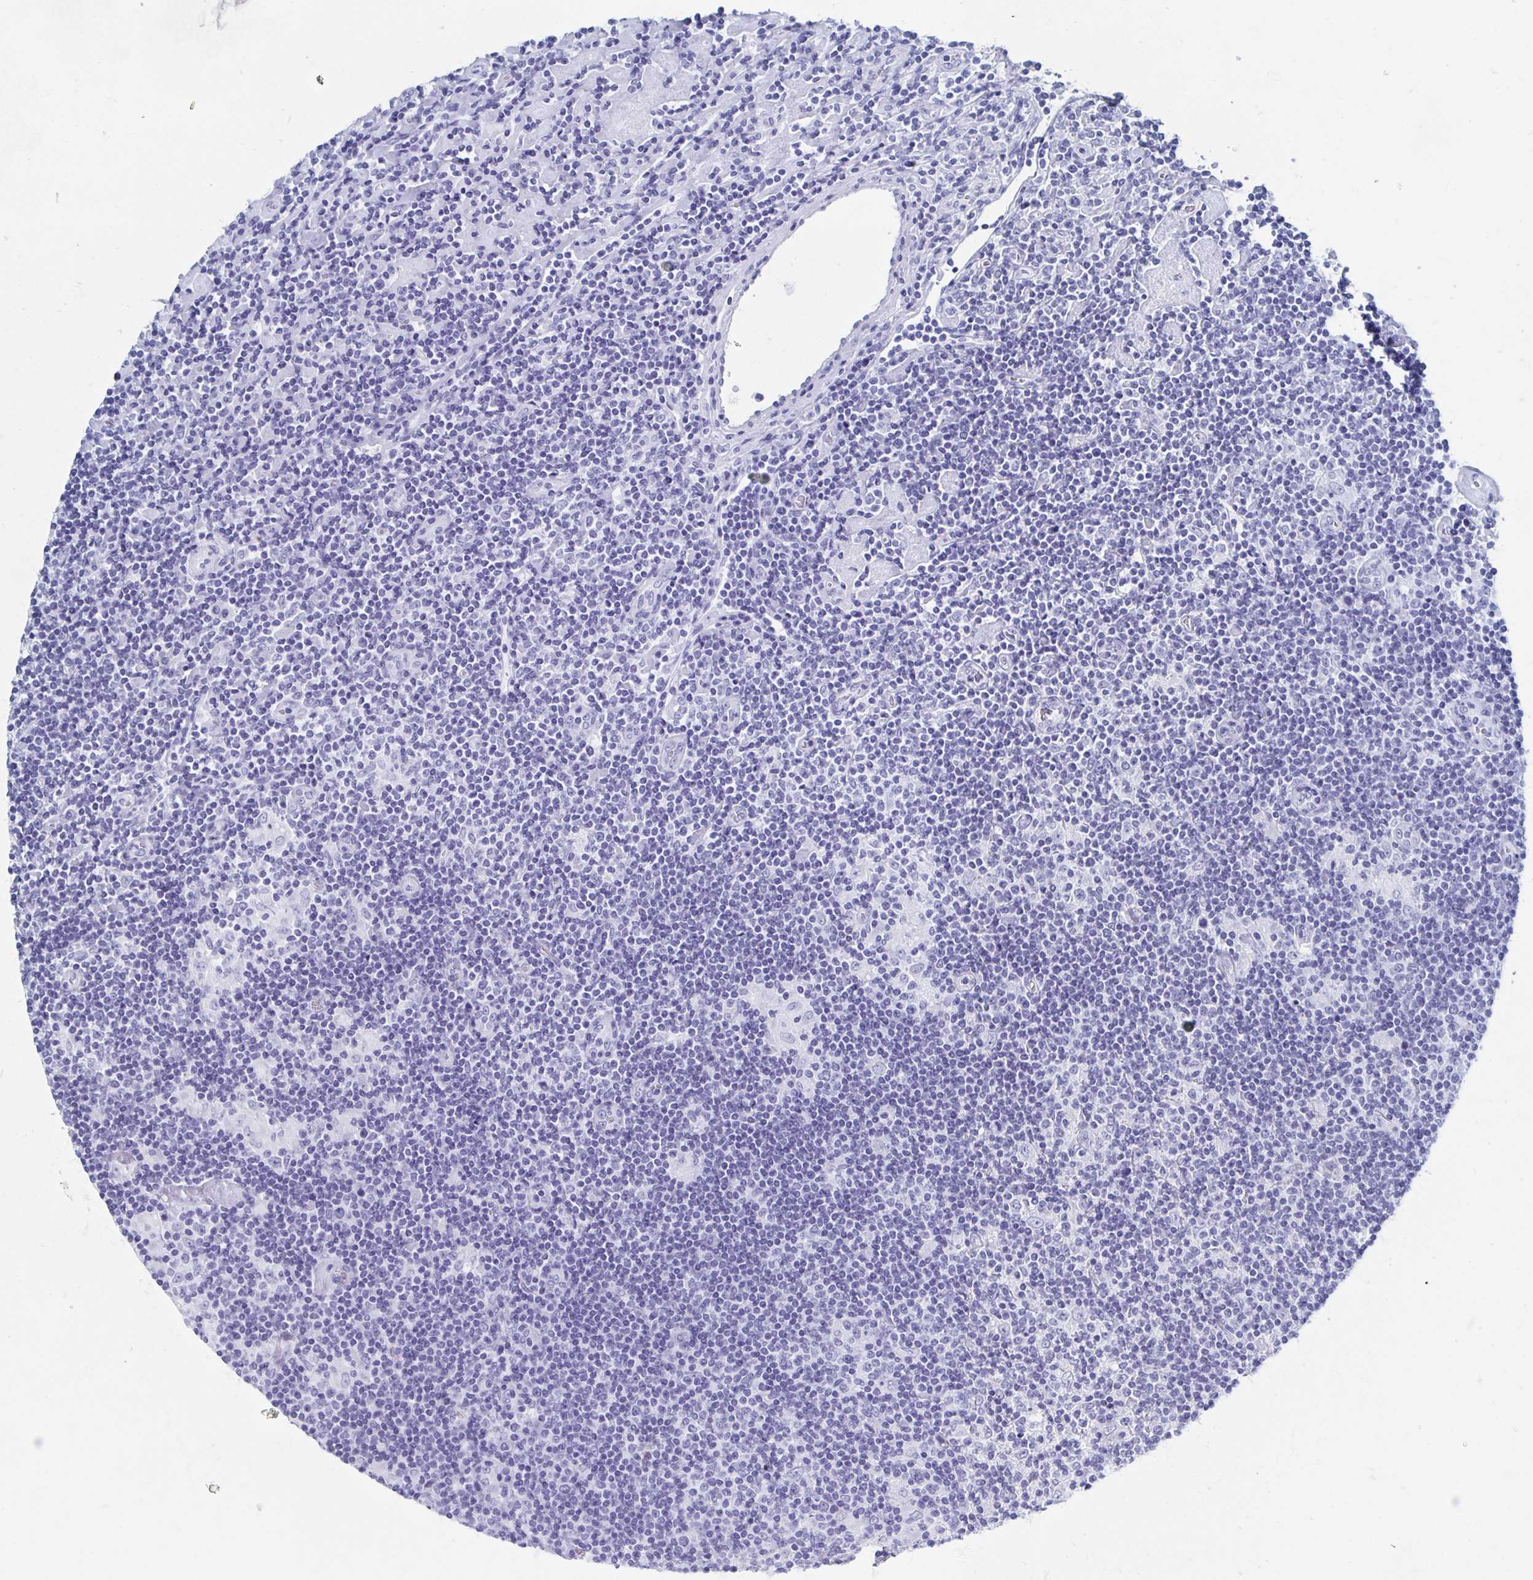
{"staining": {"intensity": "negative", "quantity": "none", "location": "none"}, "tissue": "lymphoma", "cell_type": "Tumor cells", "image_type": "cancer", "snomed": [{"axis": "morphology", "description": "Hodgkin's disease, NOS"}, {"axis": "topography", "description": "Lymph node"}], "caption": "Immunohistochemistry (IHC) micrograph of neoplastic tissue: human Hodgkin's disease stained with DAB (3,3'-diaminobenzidine) shows no significant protein expression in tumor cells.", "gene": "C10orf53", "patient": {"sex": "male", "age": 40}}